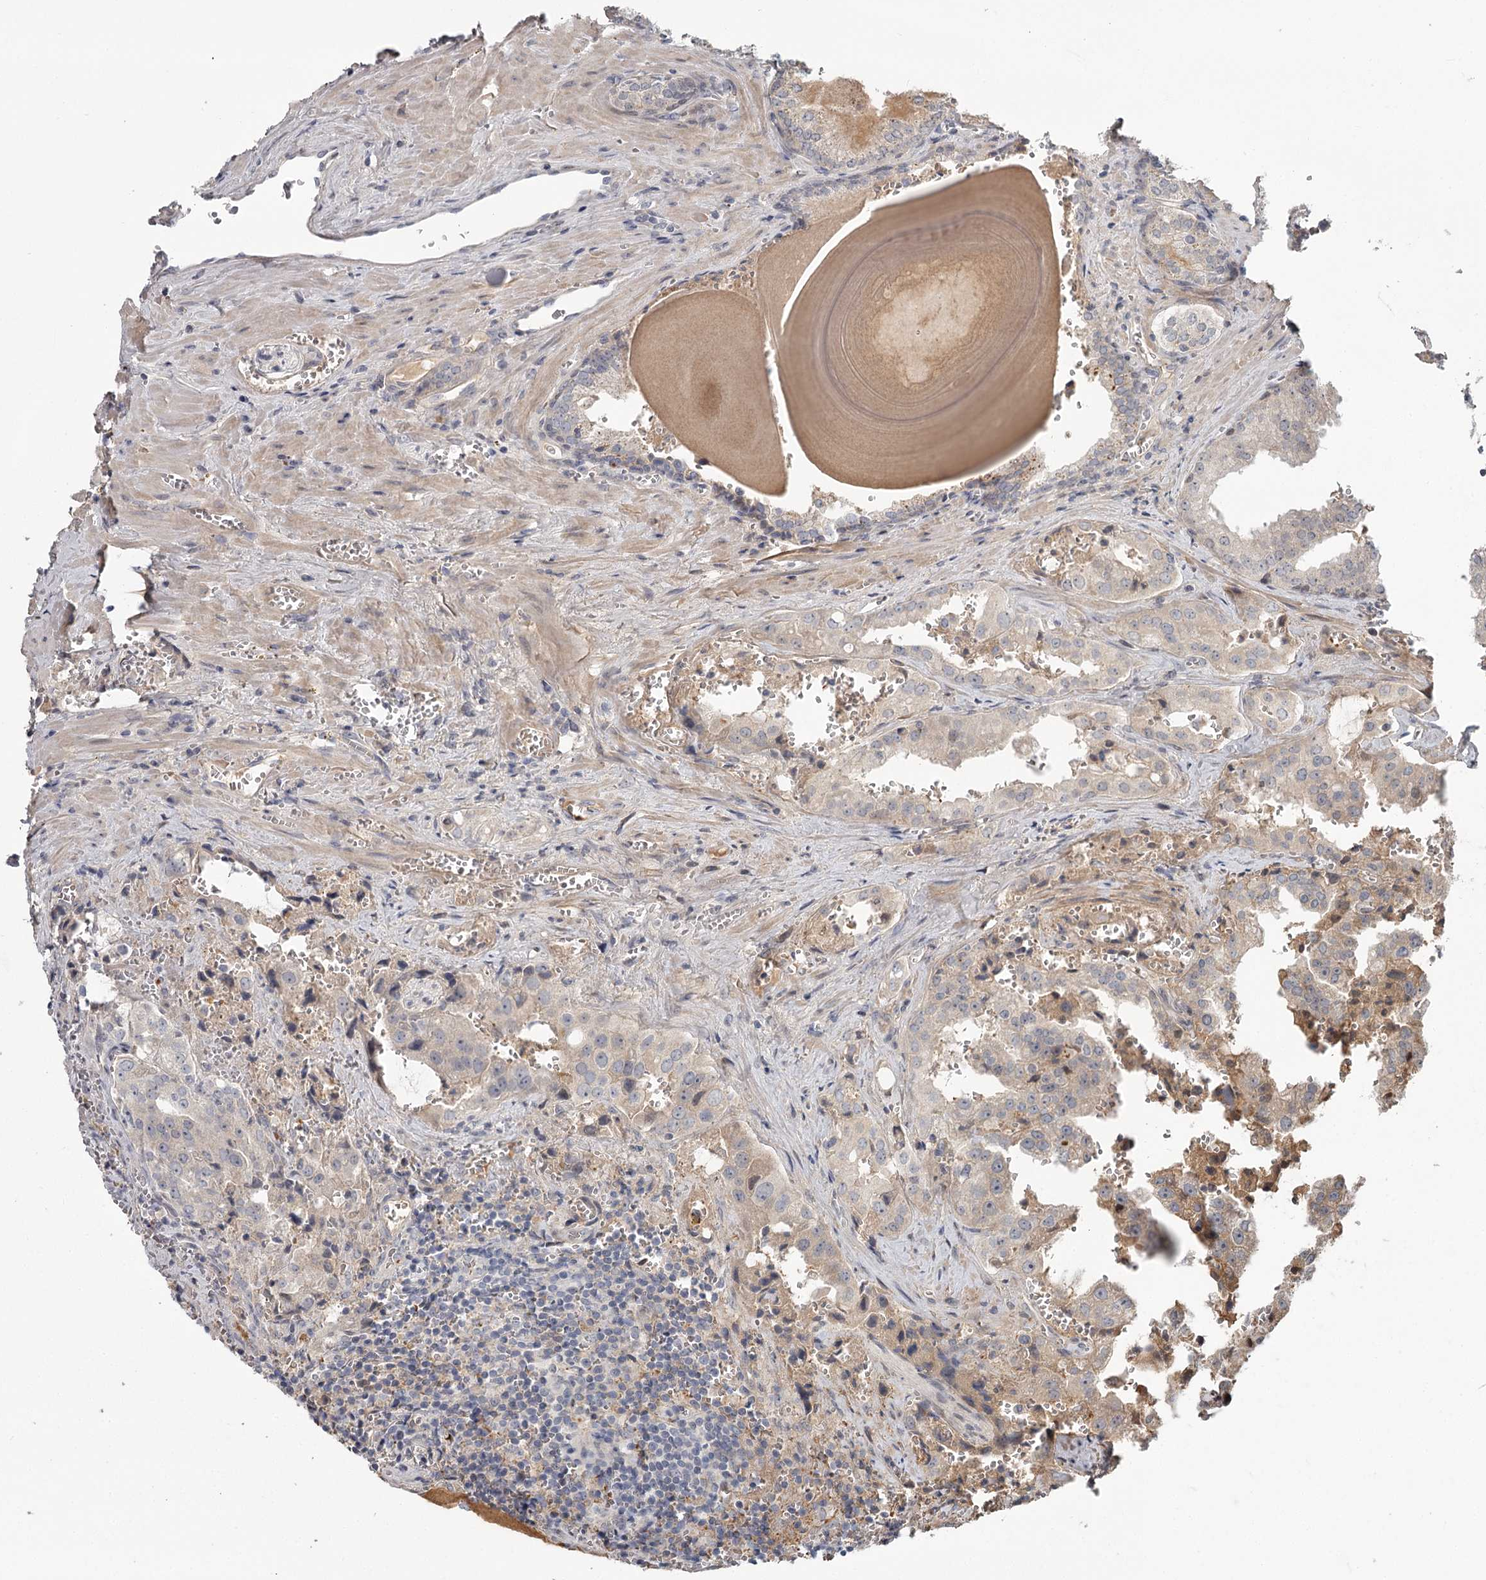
{"staining": {"intensity": "weak", "quantity": "<25%", "location": "cytoplasmic/membranous"}, "tissue": "prostate cancer", "cell_type": "Tumor cells", "image_type": "cancer", "snomed": [{"axis": "morphology", "description": "Adenocarcinoma, High grade"}, {"axis": "topography", "description": "Prostate"}], "caption": "The histopathology image shows no significant positivity in tumor cells of adenocarcinoma (high-grade) (prostate).", "gene": "DHRS9", "patient": {"sex": "male", "age": 68}}